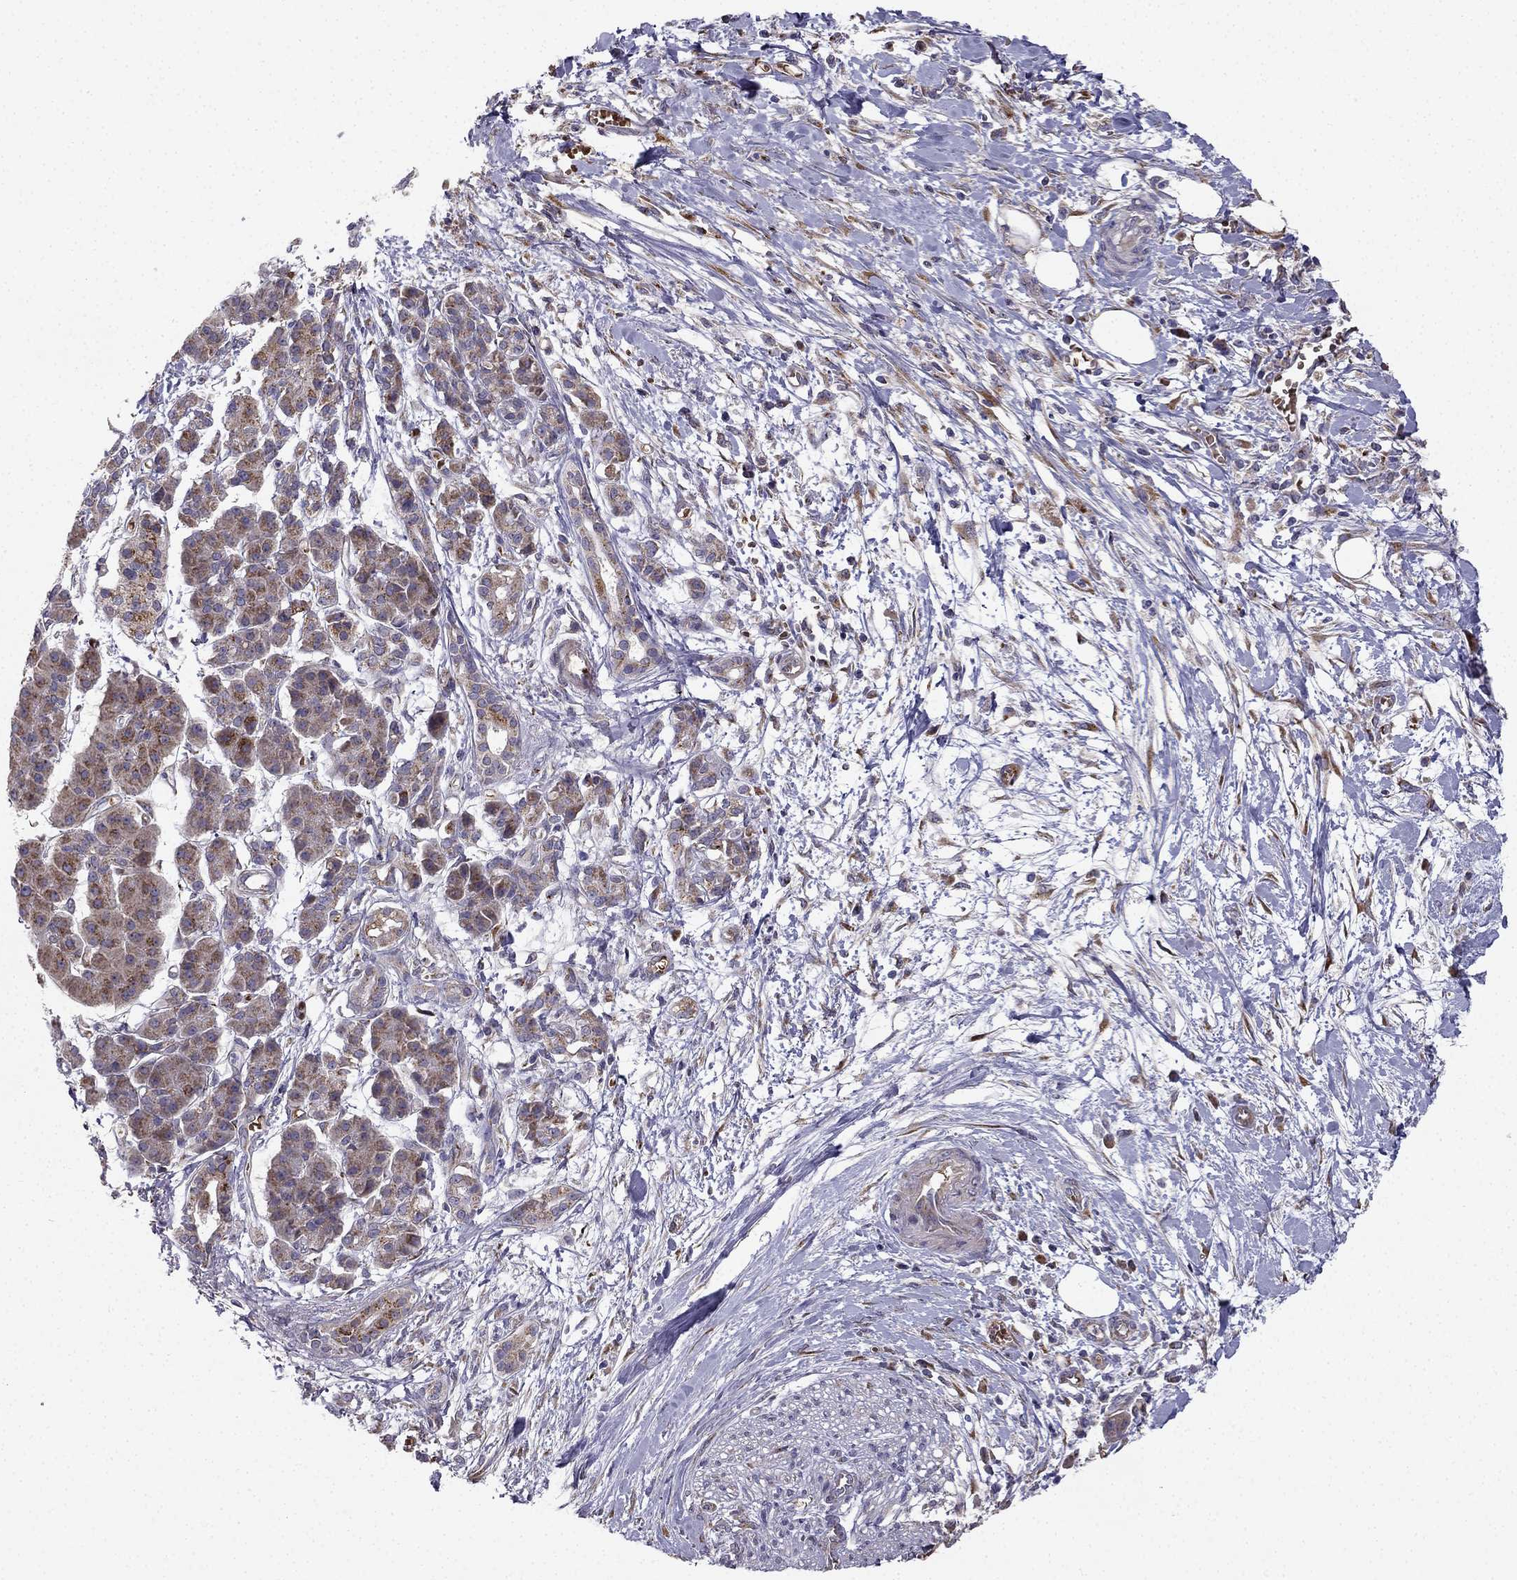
{"staining": {"intensity": "moderate", "quantity": "25%-75%", "location": "cytoplasmic/membranous"}, "tissue": "pancreatic cancer", "cell_type": "Tumor cells", "image_type": "cancer", "snomed": [{"axis": "morphology", "description": "Normal tissue, NOS"}, {"axis": "morphology", "description": "Adenocarcinoma, NOS"}, {"axis": "topography", "description": "Lymph node"}, {"axis": "topography", "description": "Pancreas"}], "caption": "This is a photomicrograph of IHC staining of pancreatic cancer, which shows moderate positivity in the cytoplasmic/membranous of tumor cells.", "gene": "B4GALT7", "patient": {"sex": "female", "age": 58}}